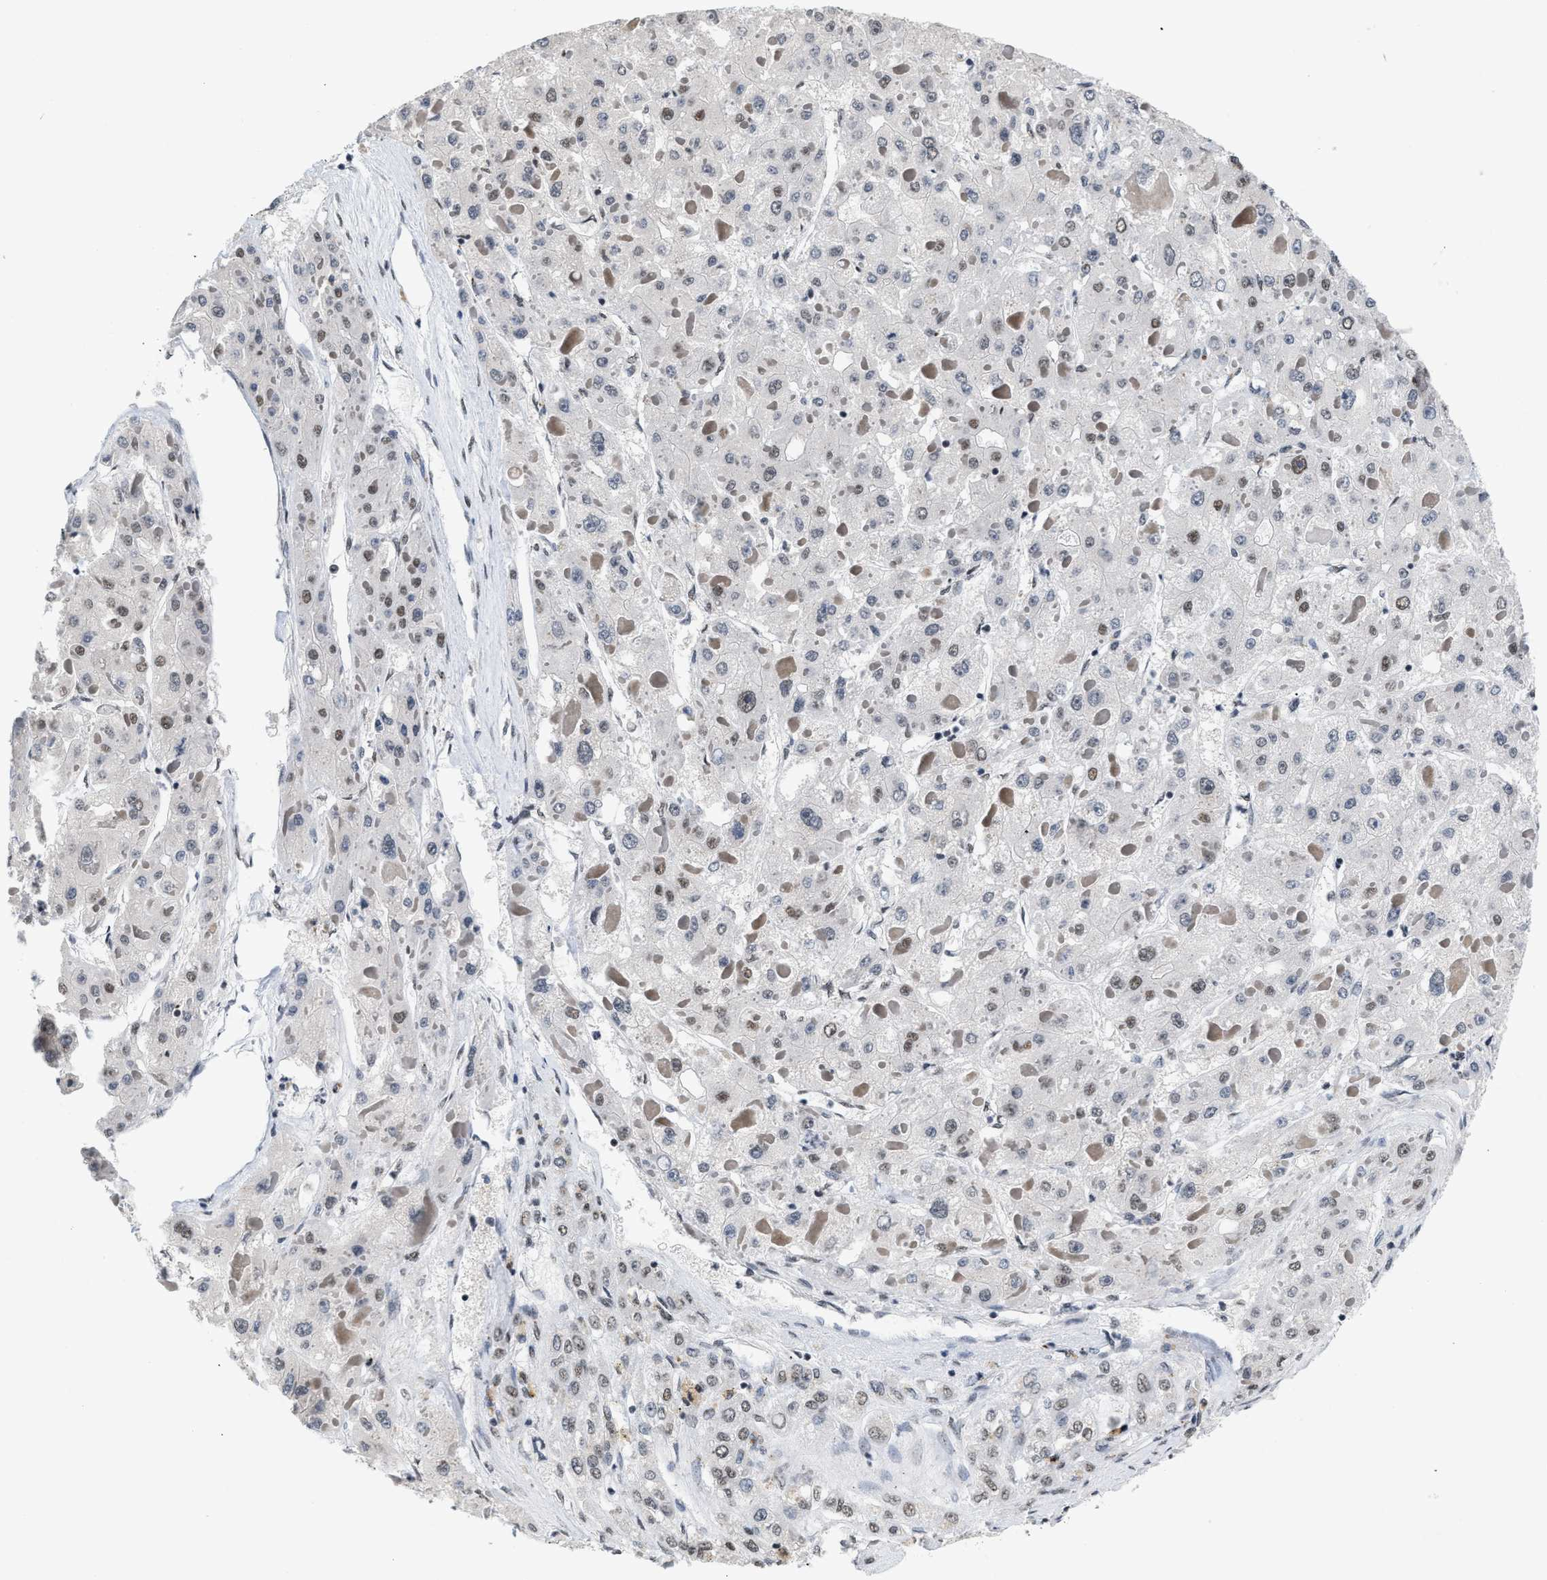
{"staining": {"intensity": "weak", "quantity": "<25%", "location": "nuclear"}, "tissue": "liver cancer", "cell_type": "Tumor cells", "image_type": "cancer", "snomed": [{"axis": "morphology", "description": "Carcinoma, Hepatocellular, NOS"}, {"axis": "topography", "description": "Liver"}], "caption": "Tumor cells are negative for protein expression in human liver cancer. (Stains: DAB (3,3'-diaminobenzidine) immunohistochemistry (IHC) with hematoxylin counter stain, Microscopy: brightfield microscopy at high magnification).", "gene": "RAF1", "patient": {"sex": "female", "age": 73}}